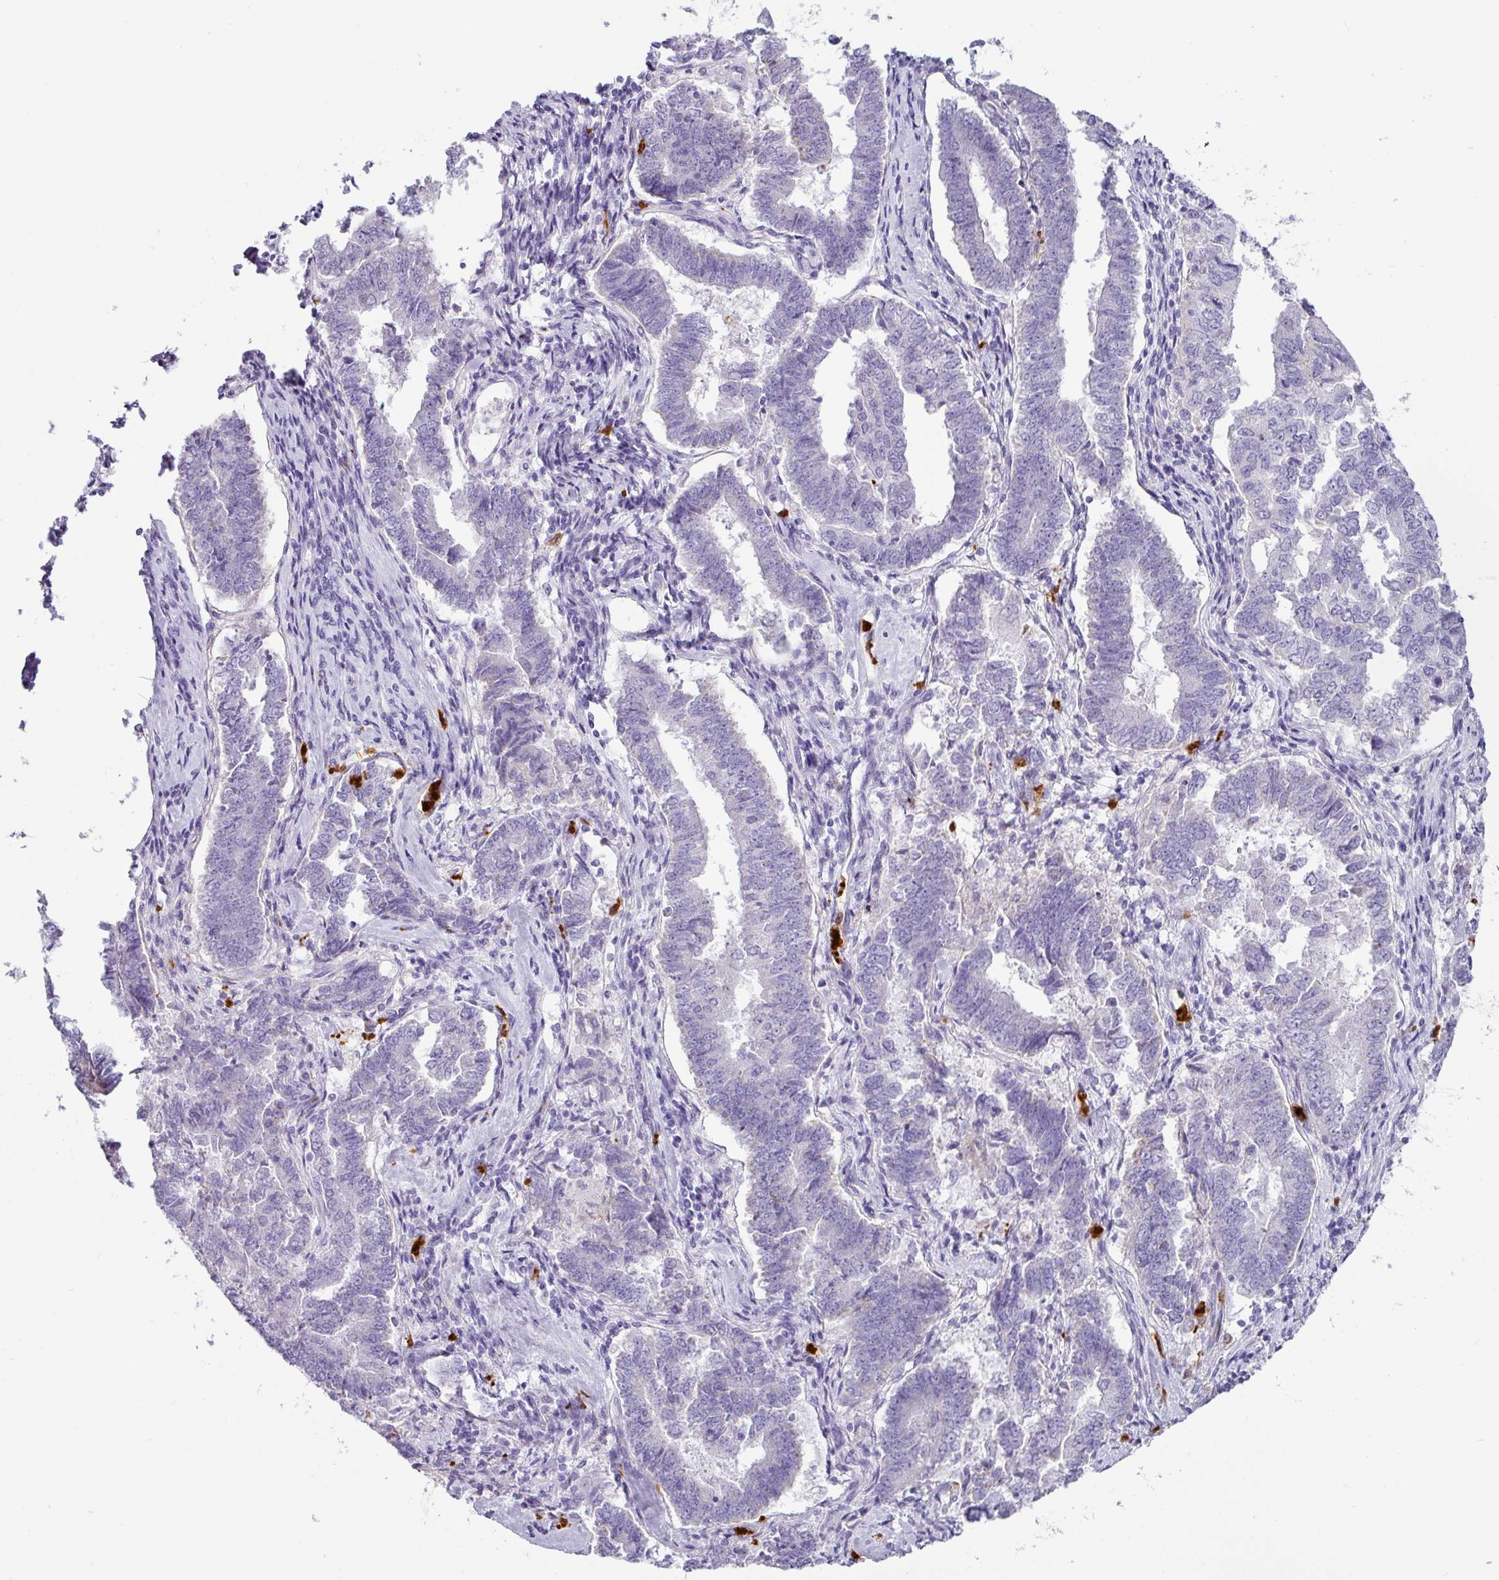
{"staining": {"intensity": "negative", "quantity": "none", "location": "none"}, "tissue": "endometrial cancer", "cell_type": "Tumor cells", "image_type": "cancer", "snomed": [{"axis": "morphology", "description": "Adenocarcinoma, NOS"}, {"axis": "topography", "description": "Endometrium"}], "caption": "Micrograph shows no protein staining in tumor cells of endometrial cancer (adenocarcinoma) tissue. (DAB IHC visualized using brightfield microscopy, high magnification).", "gene": "SH2D3C", "patient": {"sex": "female", "age": 72}}